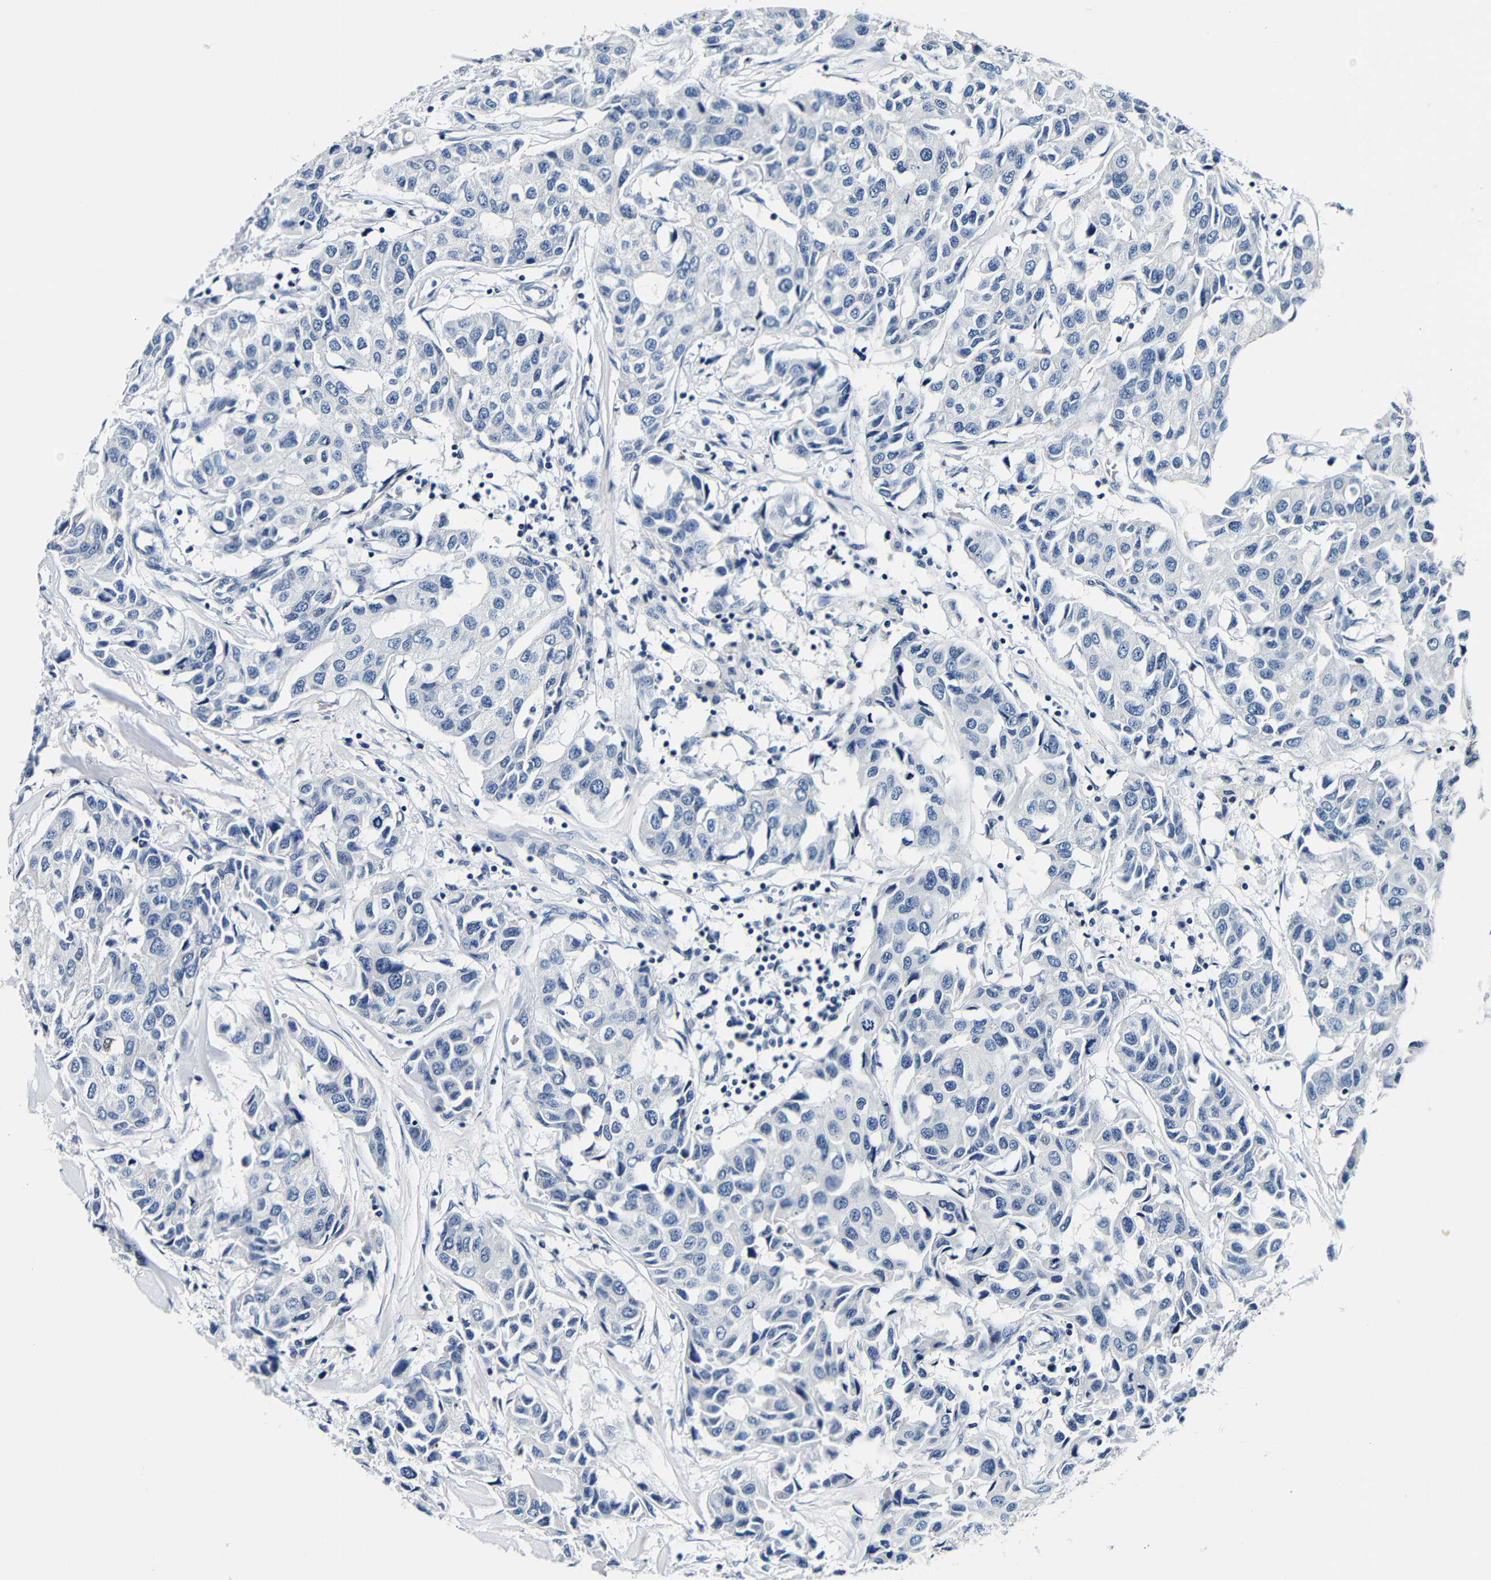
{"staining": {"intensity": "negative", "quantity": "none", "location": "none"}, "tissue": "breast cancer", "cell_type": "Tumor cells", "image_type": "cancer", "snomed": [{"axis": "morphology", "description": "Duct carcinoma"}, {"axis": "topography", "description": "Breast"}], "caption": "Breast cancer (infiltrating ductal carcinoma) was stained to show a protein in brown. There is no significant staining in tumor cells.", "gene": "GP1BA", "patient": {"sex": "female", "age": 80}}